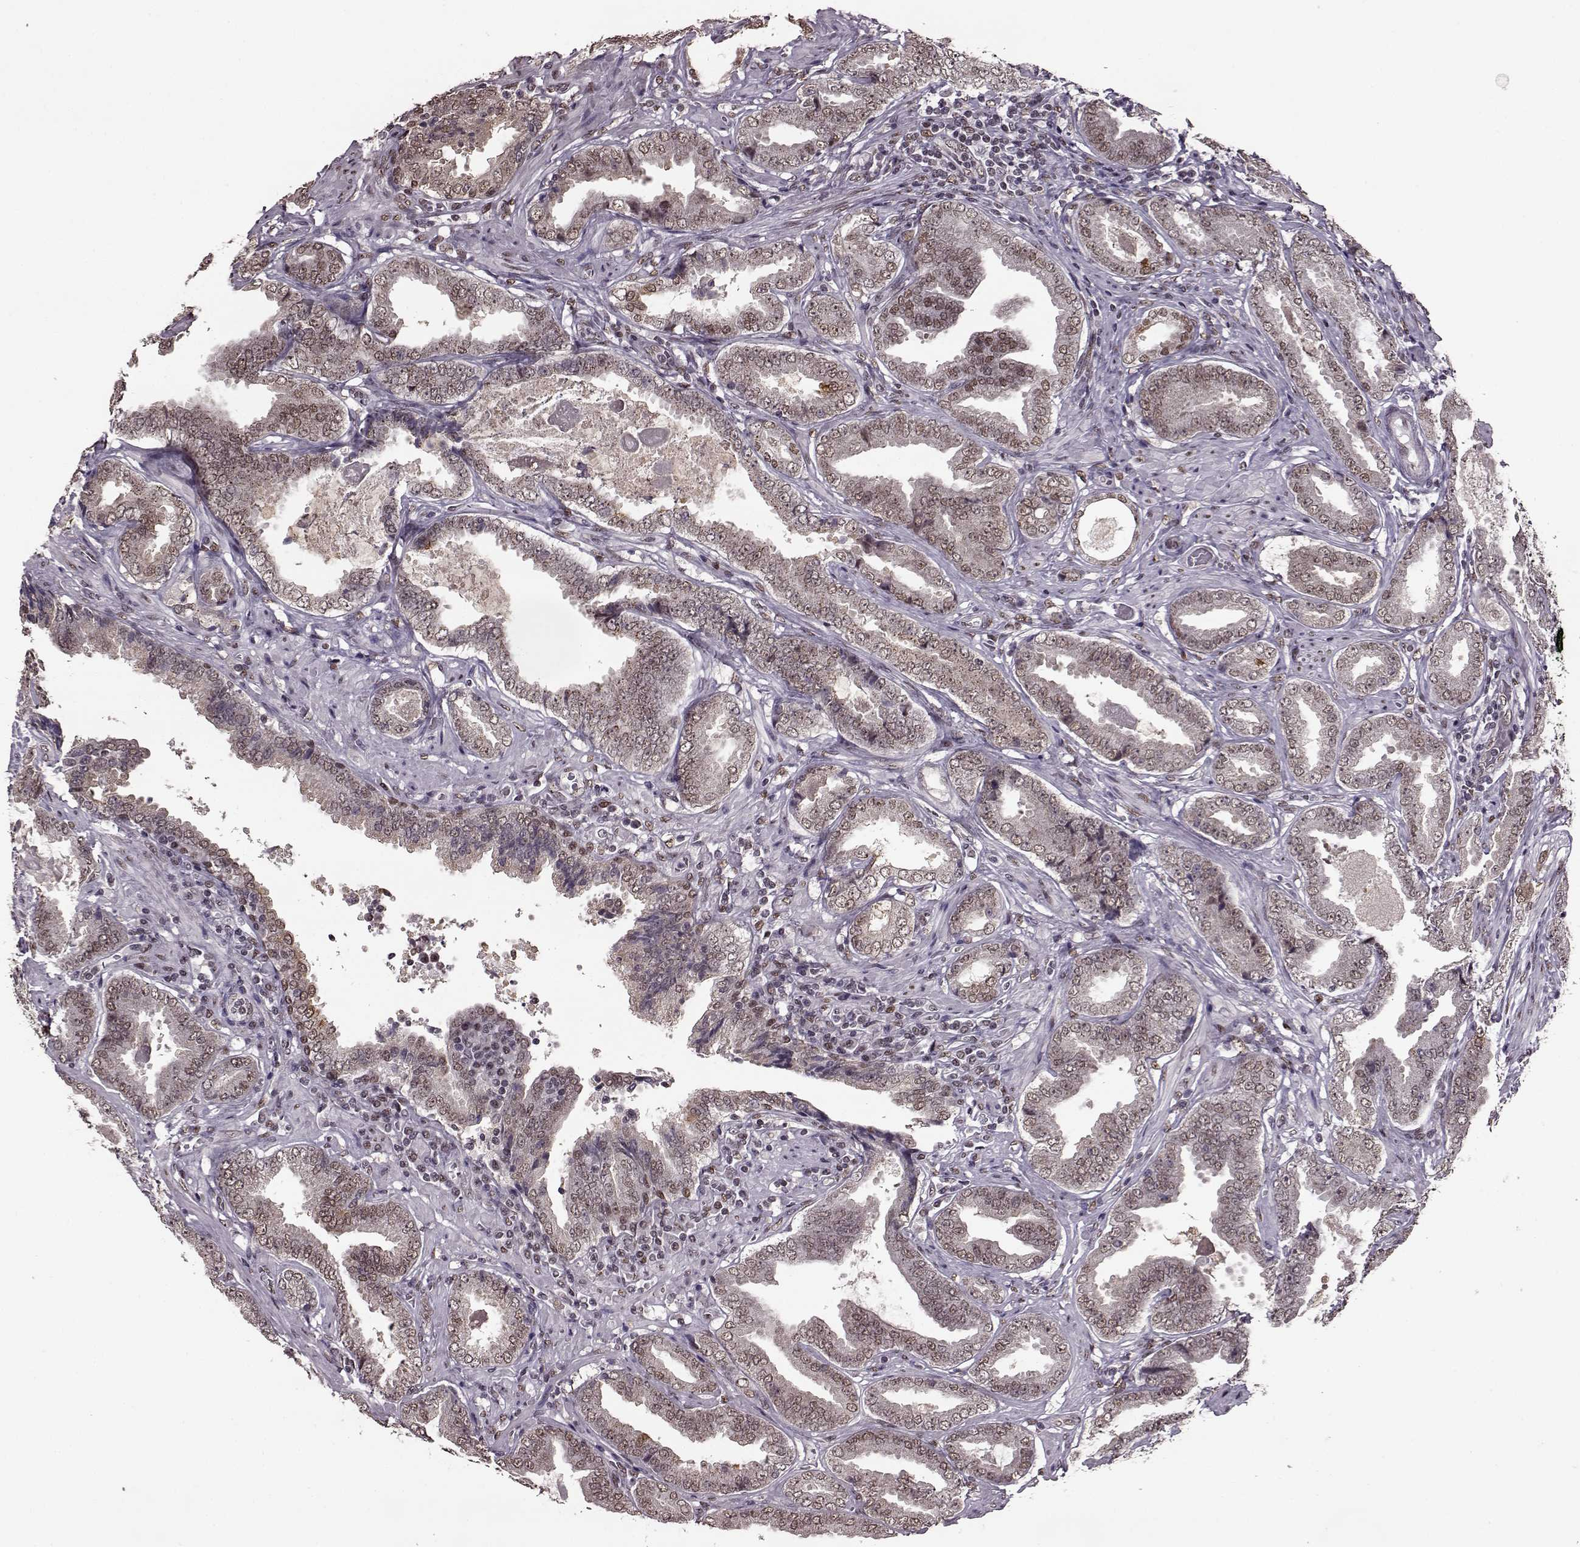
{"staining": {"intensity": "weak", "quantity": "<25%", "location": "nuclear"}, "tissue": "prostate cancer", "cell_type": "Tumor cells", "image_type": "cancer", "snomed": [{"axis": "morphology", "description": "Adenocarcinoma, NOS"}, {"axis": "topography", "description": "Prostate"}], "caption": "The image reveals no staining of tumor cells in prostate adenocarcinoma.", "gene": "FTO", "patient": {"sex": "male", "age": 64}}